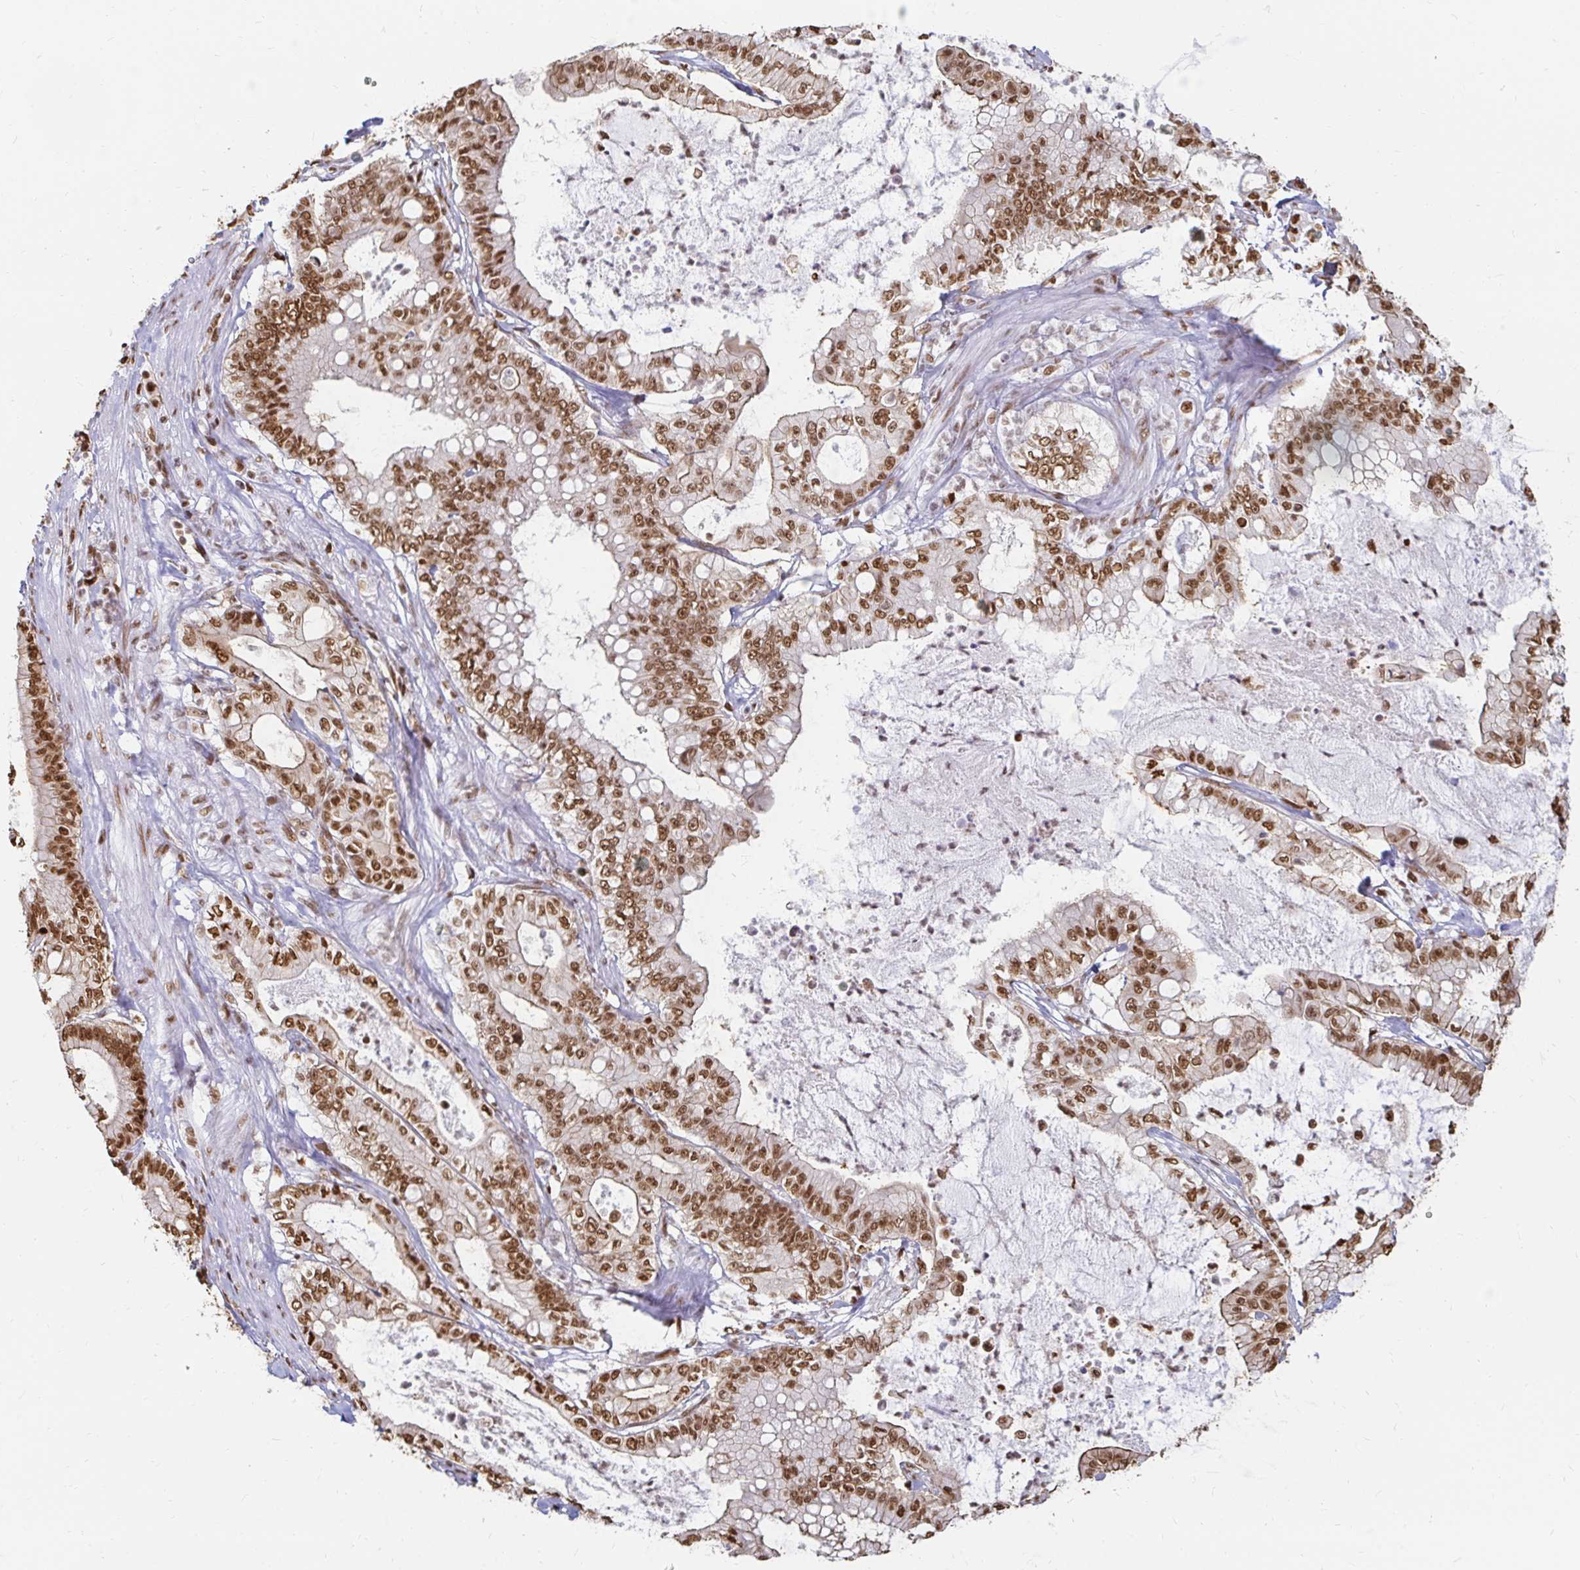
{"staining": {"intensity": "strong", "quantity": ">75%", "location": "nuclear"}, "tissue": "pancreatic cancer", "cell_type": "Tumor cells", "image_type": "cancer", "snomed": [{"axis": "morphology", "description": "Adenocarcinoma, NOS"}, {"axis": "topography", "description": "Pancreas"}], "caption": "About >75% of tumor cells in adenocarcinoma (pancreatic) display strong nuclear protein positivity as visualized by brown immunohistochemical staining.", "gene": "HNRNPU", "patient": {"sex": "male", "age": 71}}